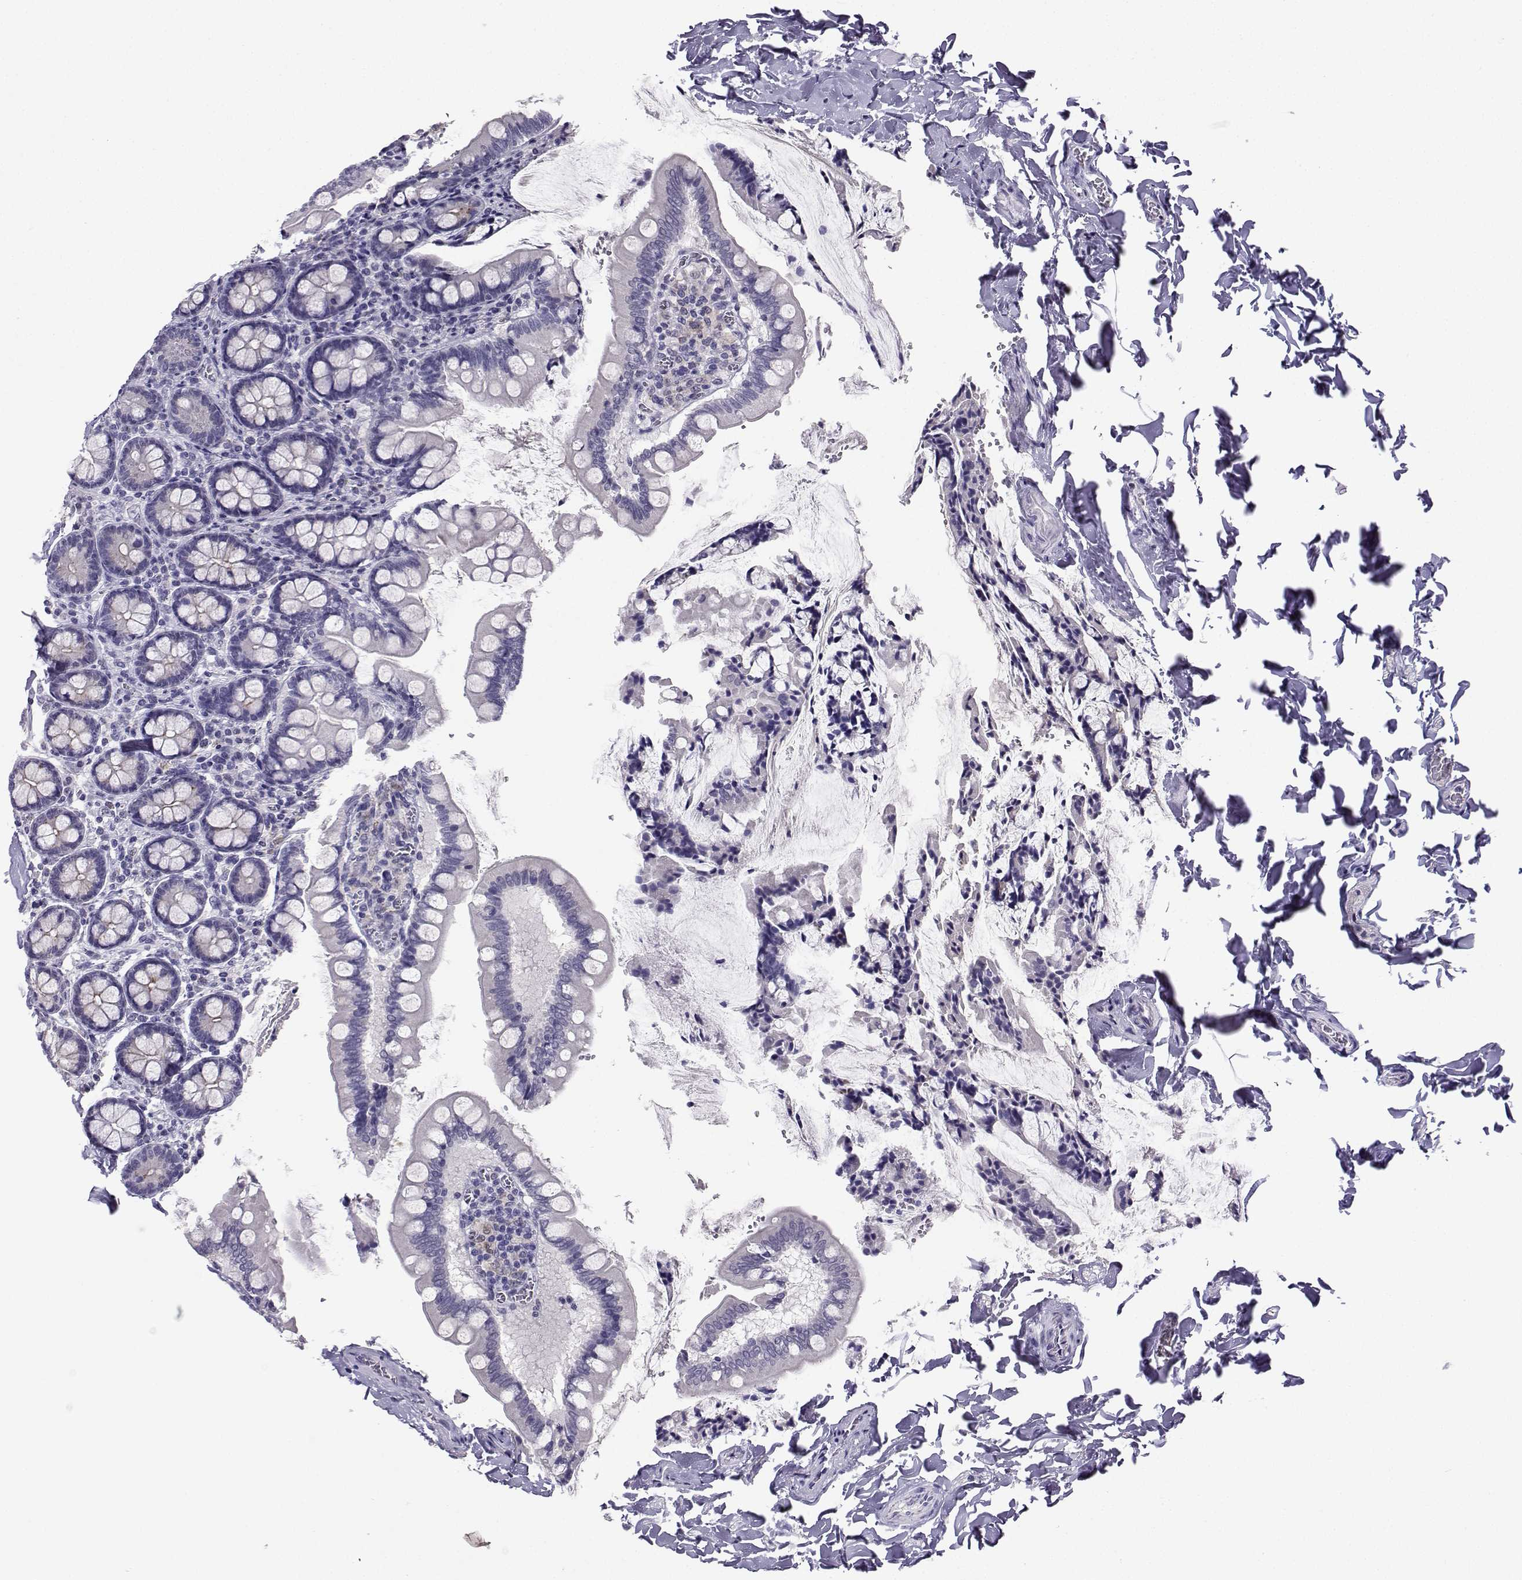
{"staining": {"intensity": "weak", "quantity": "<25%", "location": "cytoplasmic/membranous"}, "tissue": "small intestine", "cell_type": "Glandular cells", "image_type": "normal", "snomed": [{"axis": "morphology", "description": "Normal tissue, NOS"}, {"axis": "topography", "description": "Small intestine"}], "caption": "Small intestine stained for a protein using IHC shows no positivity glandular cells.", "gene": "TBR1", "patient": {"sex": "female", "age": 56}}